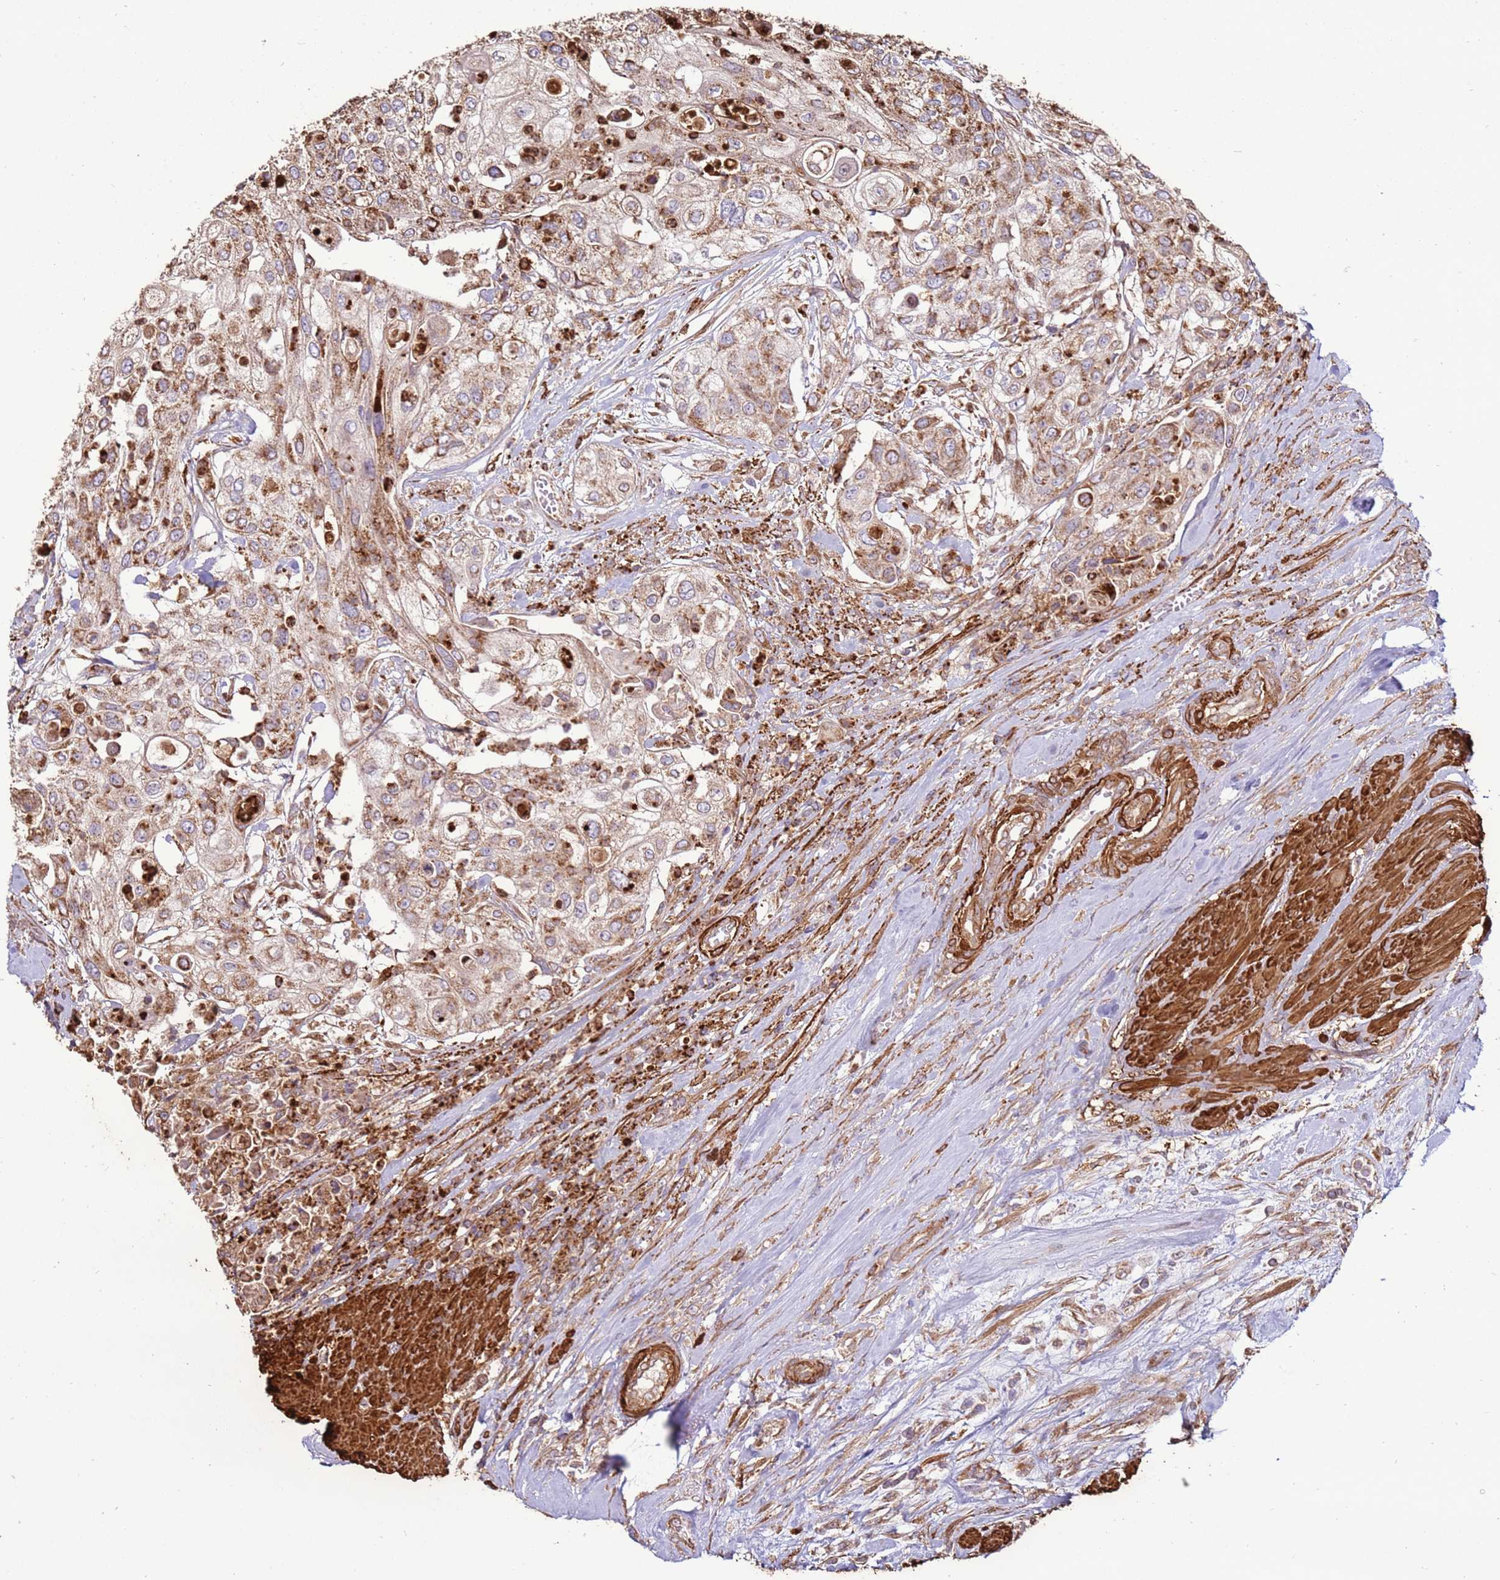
{"staining": {"intensity": "moderate", "quantity": "25%-75%", "location": "cytoplasmic/membranous"}, "tissue": "urothelial cancer", "cell_type": "Tumor cells", "image_type": "cancer", "snomed": [{"axis": "morphology", "description": "Urothelial carcinoma, High grade"}, {"axis": "topography", "description": "Urinary bladder"}], "caption": "This photomicrograph reveals urothelial cancer stained with immunohistochemistry to label a protein in brown. The cytoplasmic/membranous of tumor cells show moderate positivity for the protein. Nuclei are counter-stained blue.", "gene": "DDX59", "patient": {"sex": "female", "age": 79}}